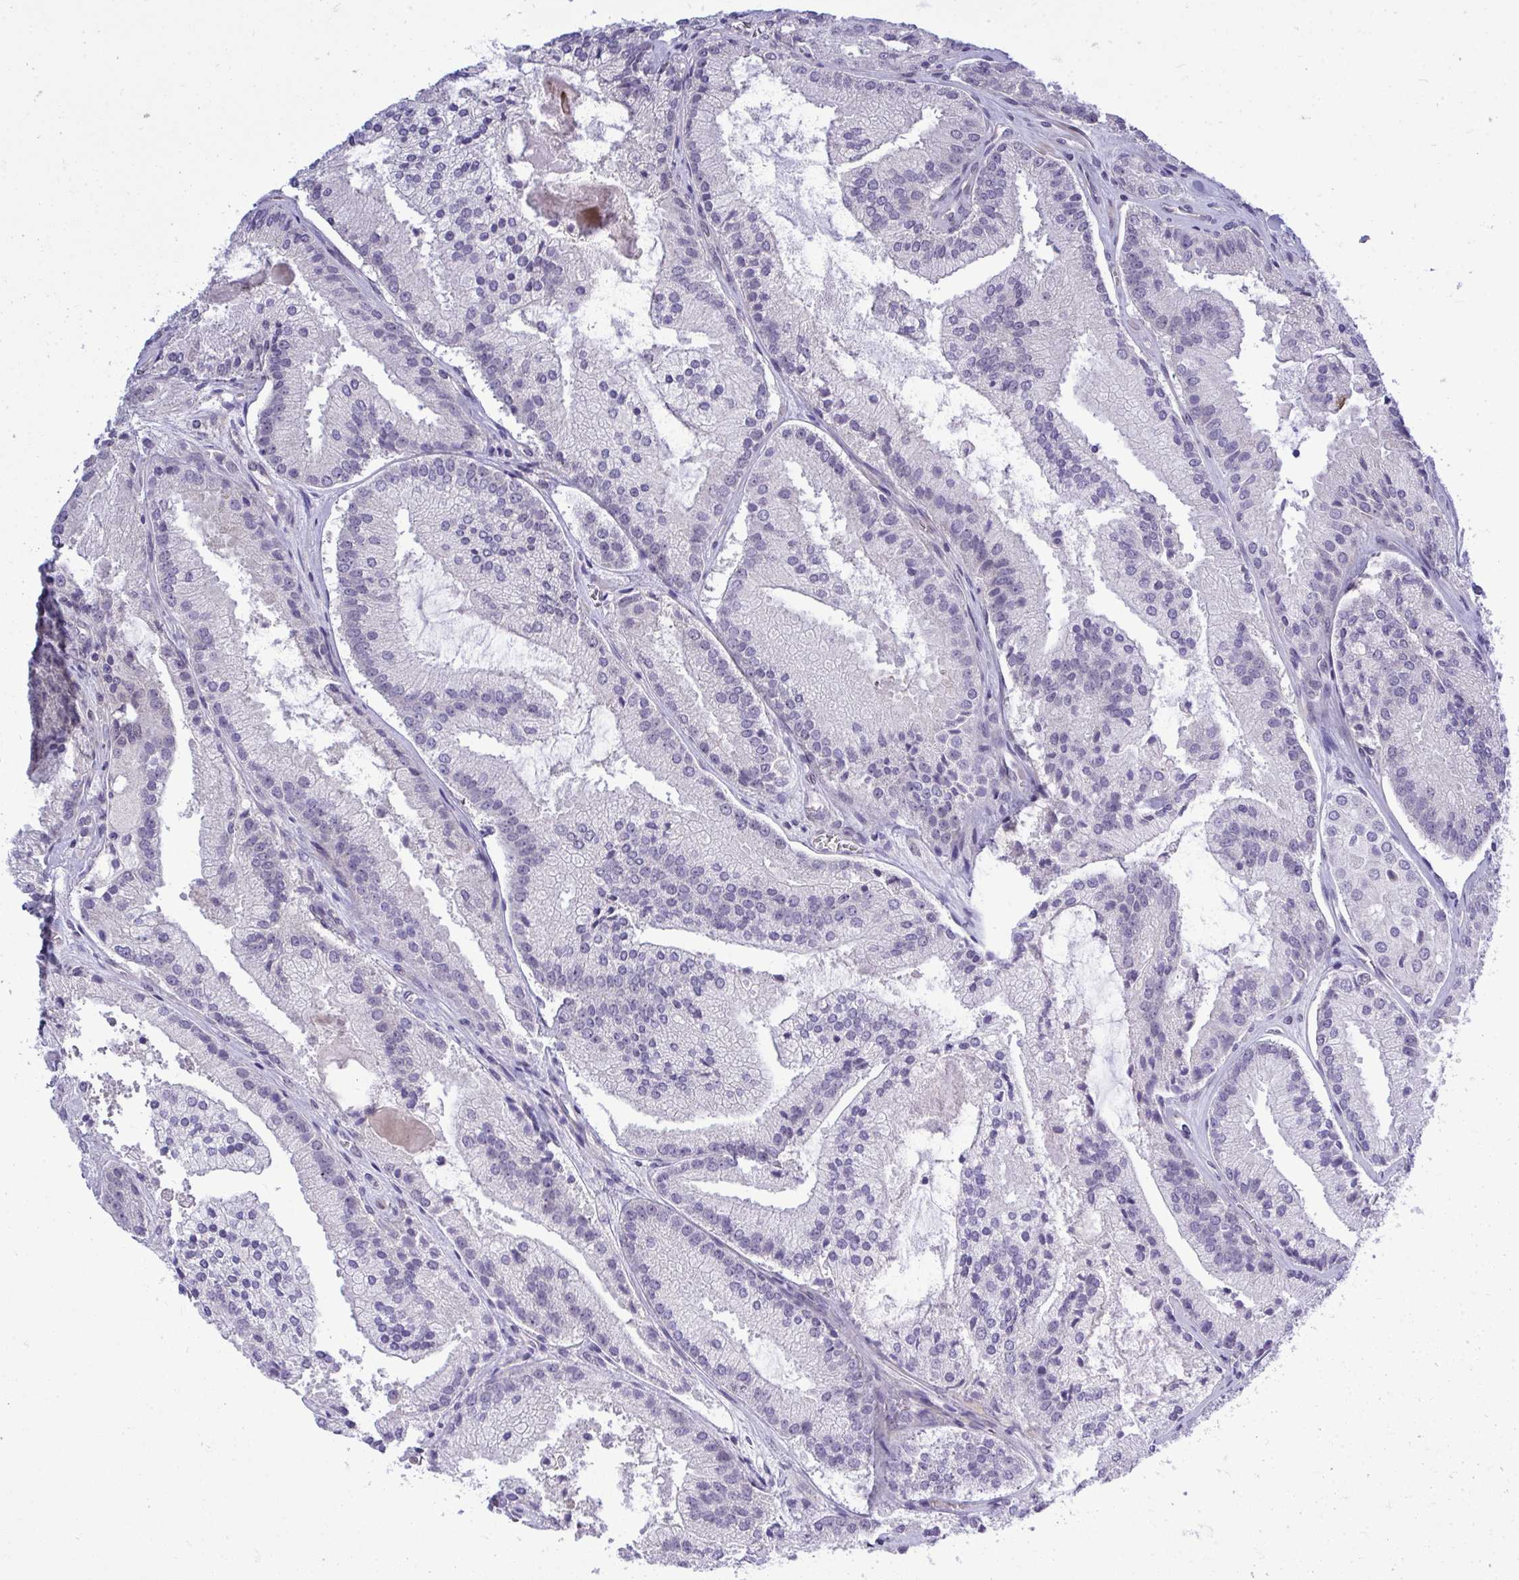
{"staining": {"intensity": "negative", "quantity": "none", "location": "none"}, "tissue": "prostate cancer", "cell_type": "Tumor cells", "image_type": "cancer", "snomed": [{"axis": "morphology", "description": "Adenocarcinoma, High grade"}, {"axis": "topography", "description": "Prostate"}], "caption": "An immunohistochemistry (IHC) image of adenocarcinoma (high-grade) (prostate) is shown. There is no staining in tumor cells of adenocarcinoma (high-grade) (prostate).", "gene": "HMBOX1", "patient": {"sex": "male", "age": 73}}